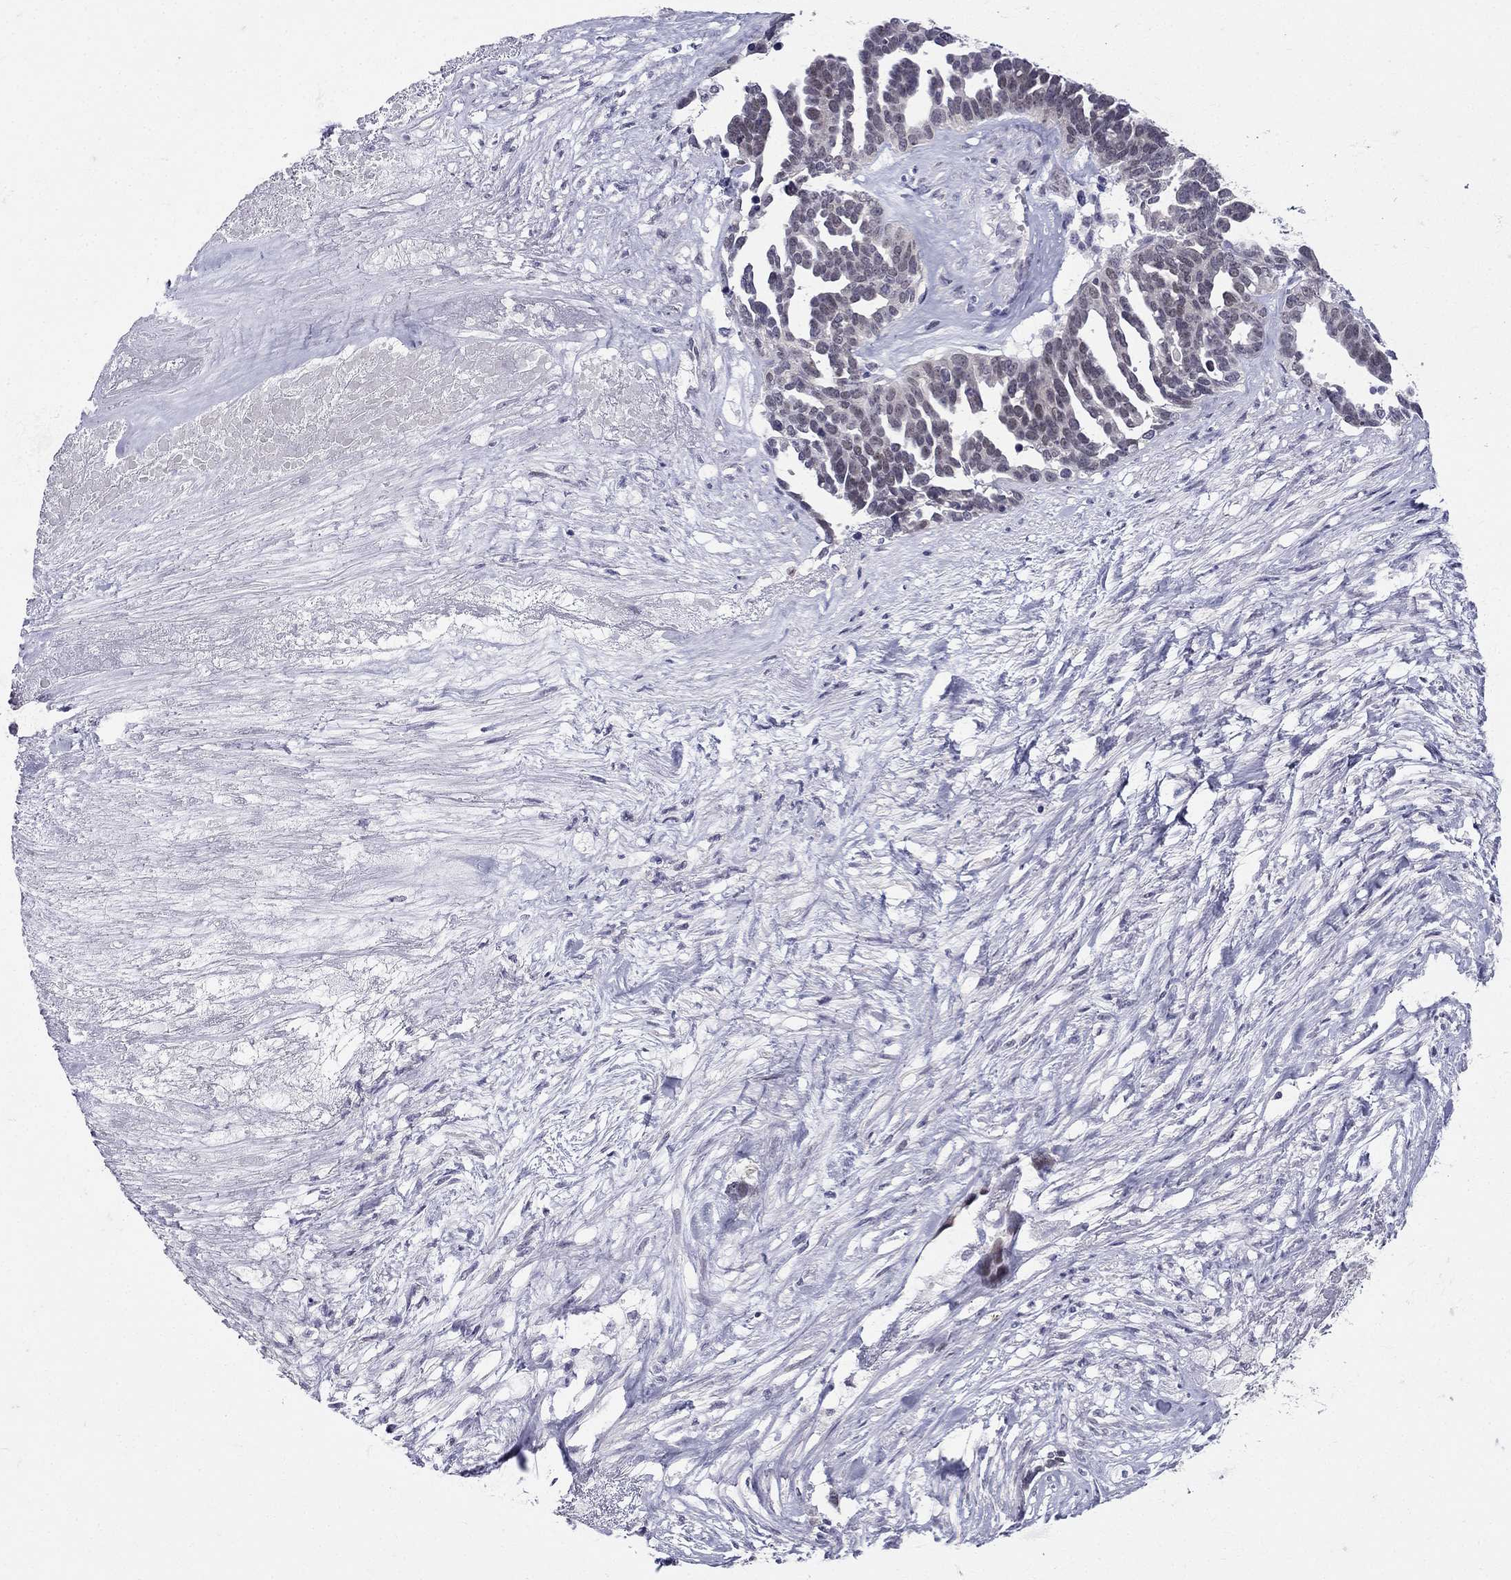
{"staining": {"intensity": "negative", "quantity": "none", "location": "none"}, "tissue": "ovarian cancer", "cell_type": "Tumor cells", "image_type": "cancer", "snomed": [{"axis": "morphology", "description": "Cystadenocarcinoma, serous, NOS"}, {"axis": "topography", "description": "Ovary"}], "caption": "Ovarian cancer was stained to show a protein in brown. There is no significant staining in tumor cells.", "gene": "BAG5", "patient": {"sex": "female", "age": 54}}